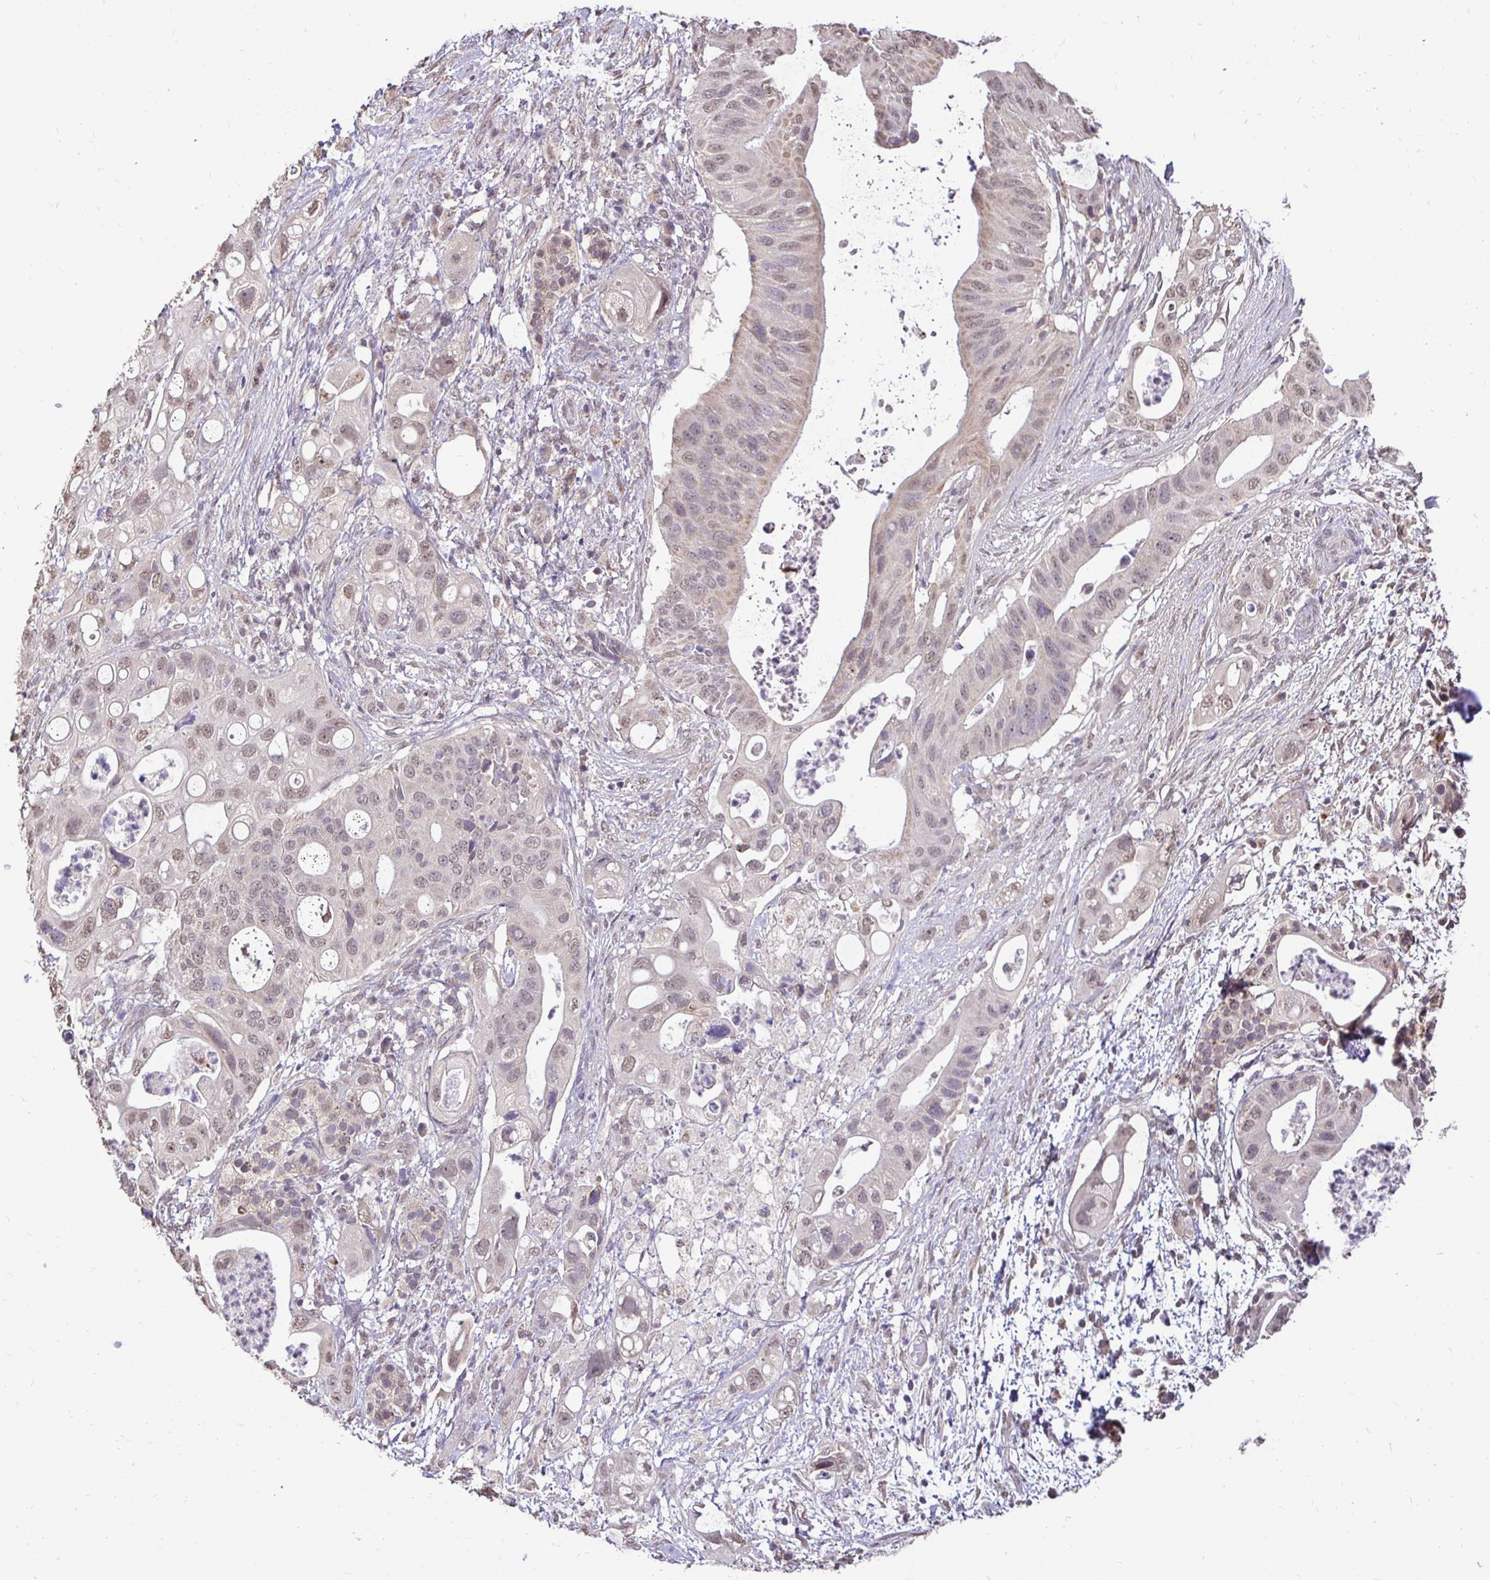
{"staining": {"intensity": "weak", "quantity": "25%-75%", "location": "nuclear"}, "tissue": "pancreatic cancer", "cell_type": "Tumor cells", "image_type": "cancer", "snomed": [{"axis": "morphology", "description": "Adenocarcinoma, NOS"}, {"axis": "topography", "description": "Pancreas"}], "caption": "A brown stain highlights weak nuclear staining of a protein in pancreatic cancer tumor cells.", "gene": "RHEBL1", "patient": {"sex": "female", "age": 72}}